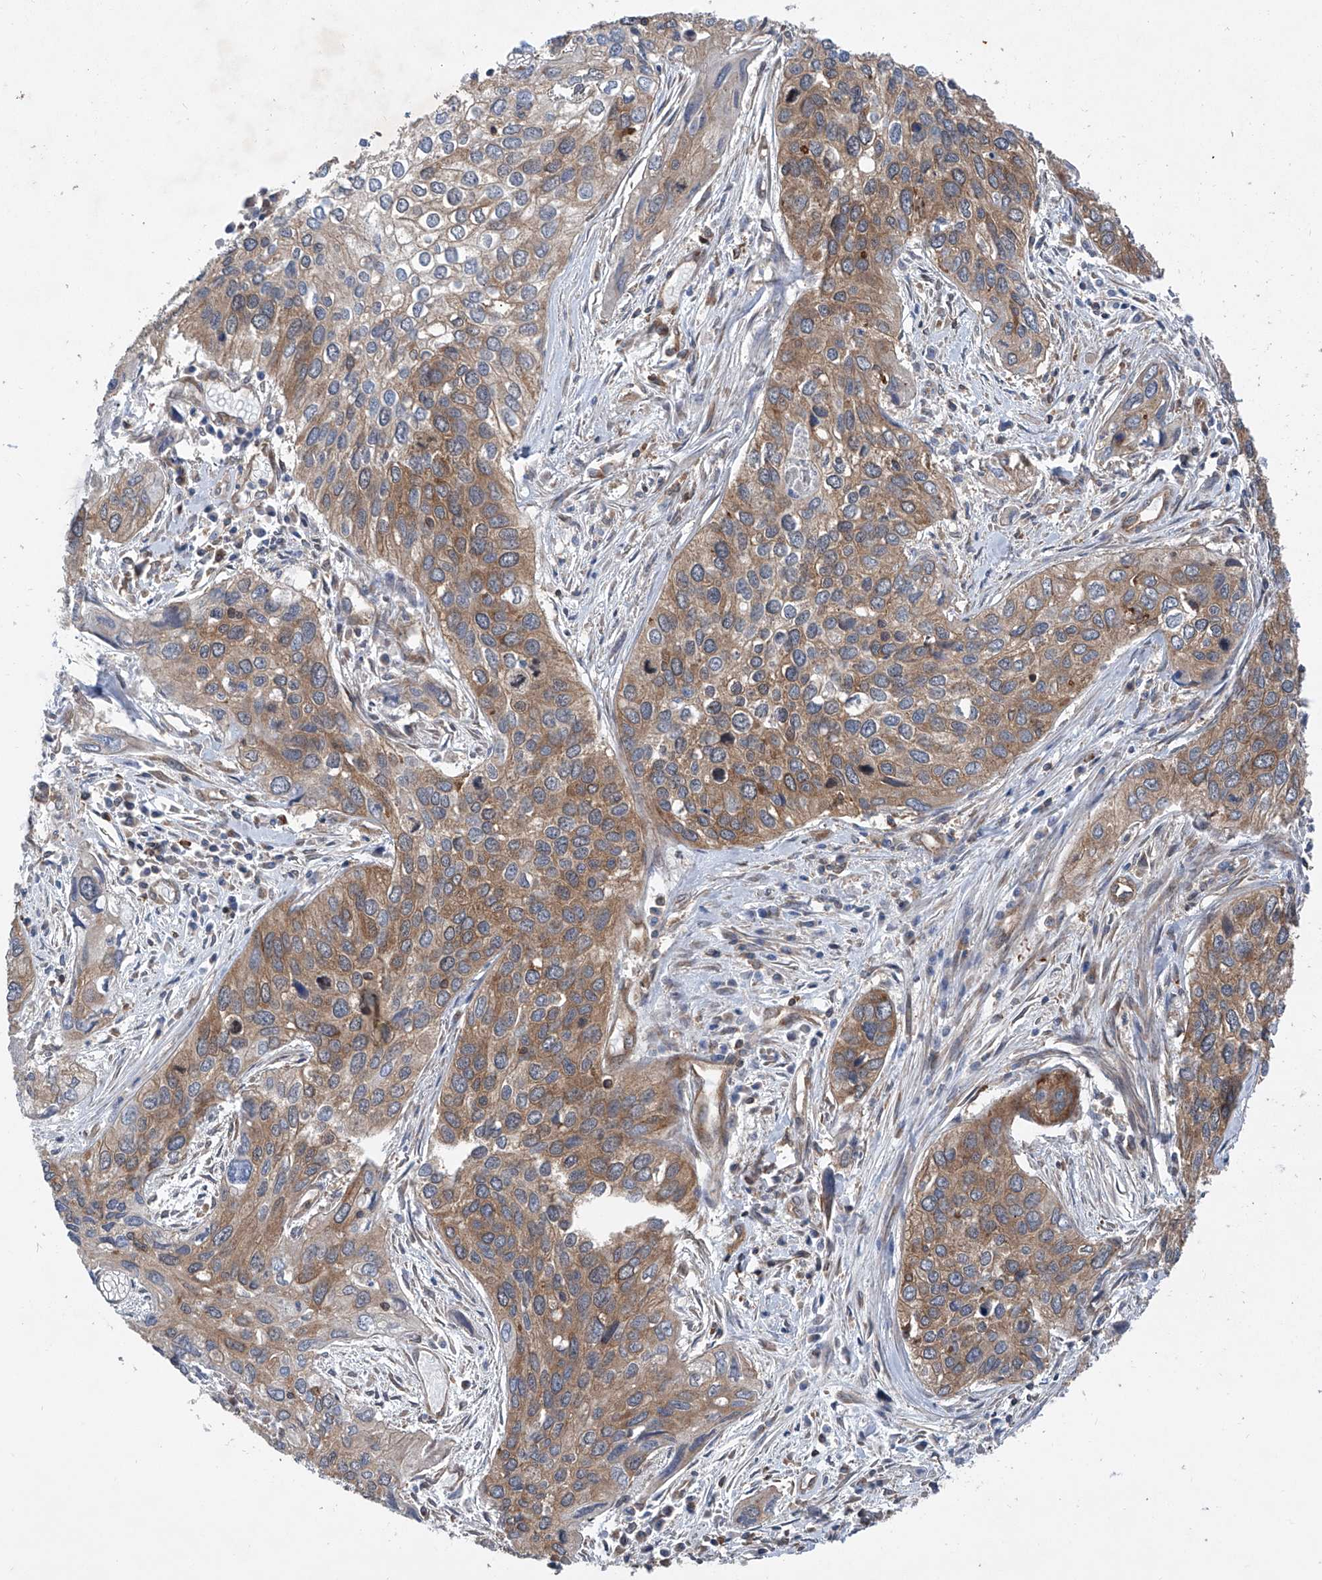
{"staining": {"intensity": "moderate", "quantity": ">75%", "location": "cytoplasmic/membranous"}, "tissue": "cervical cancer", "cell_type": "Tumor cells", "image_type": "cancer", "snomed": [{"axis": "morphology", "description": "Squamous cell carcinoma, NOS"}, {"axis": "topography", "description": "Cervix"}], "caption": "Immunohistochemical staining of human cervical cancer (squamous cell carcinoma) reveals medium levels of moderate cytoplasmic/membranous protein expression in about >75% of tumor cells. (DAB (3,3'-diaminobenzidine) IHC, brown staining for protein, blue staining for nuclei).", "gene": "SMAP1", "patient": {"sex": "female", "age": 55}}